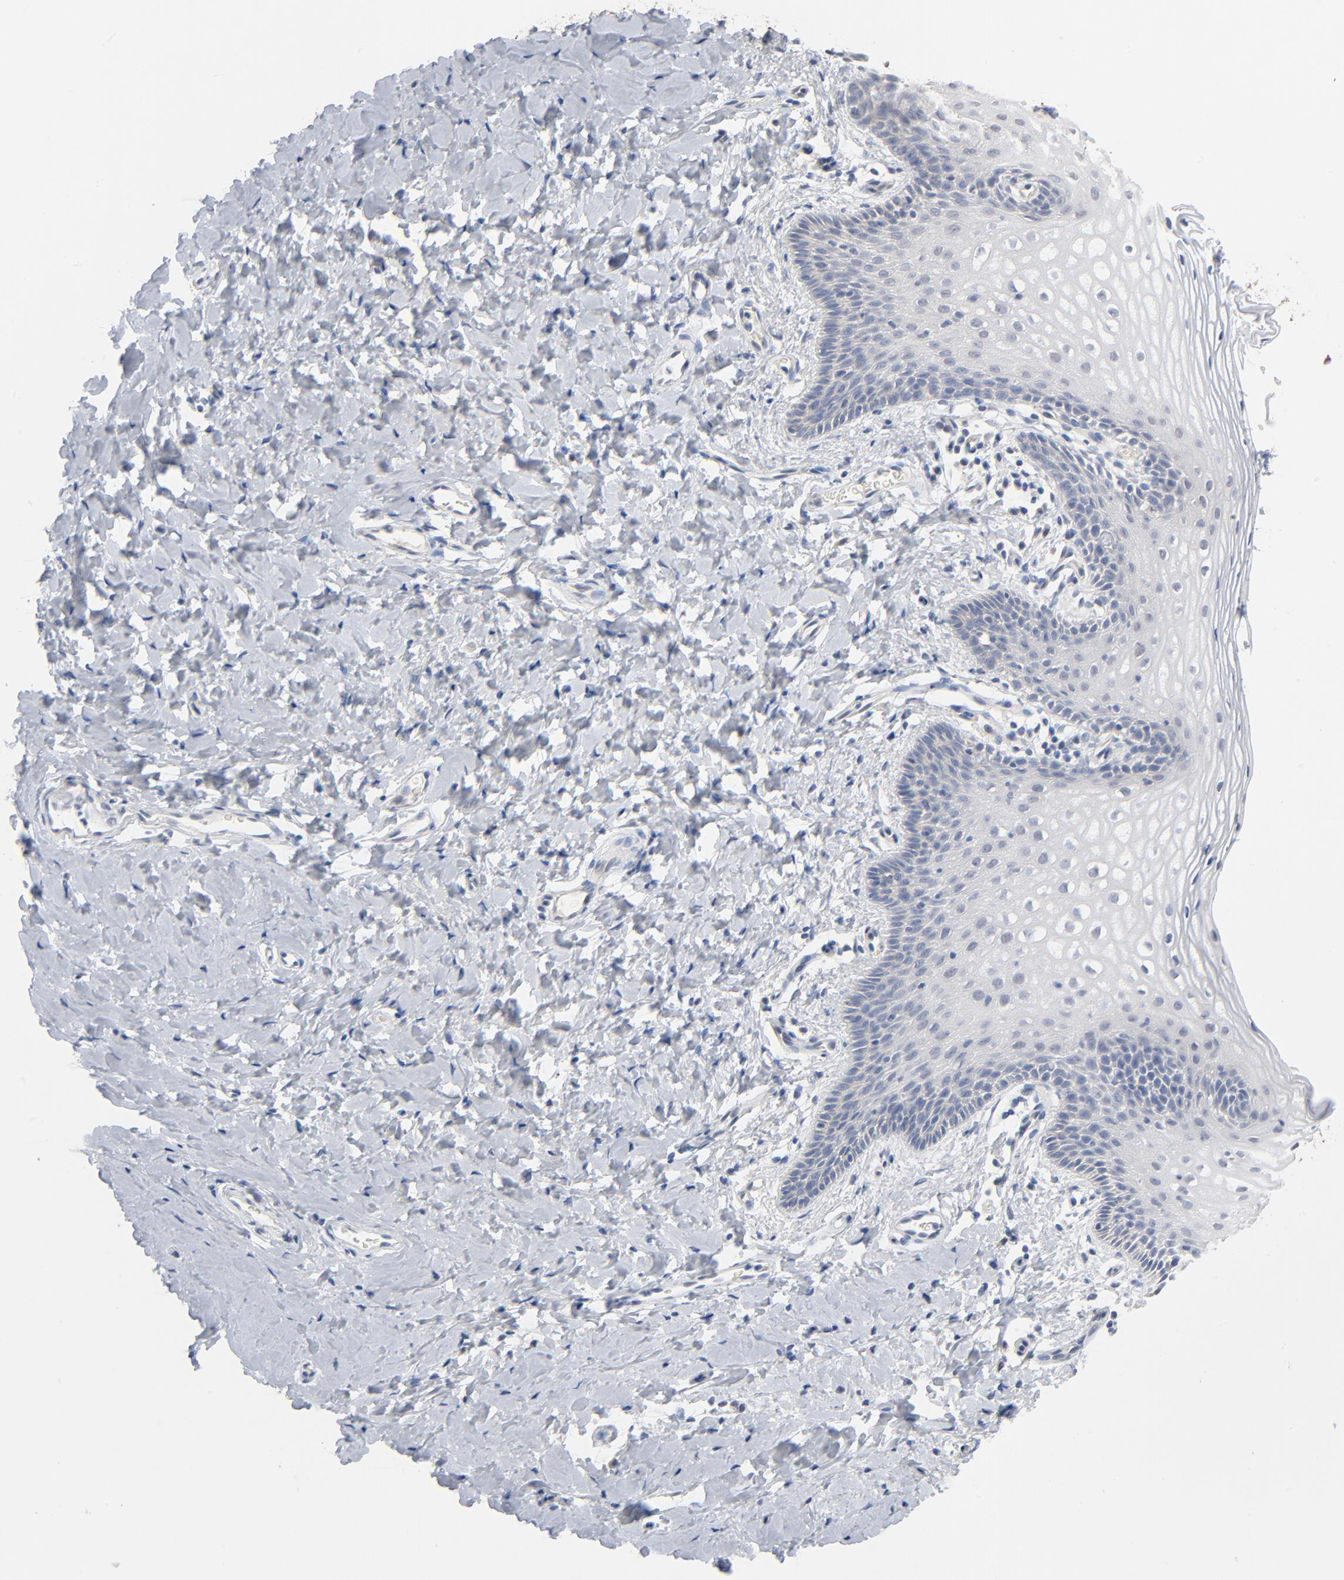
{"staining": {"intensity": "negative", "quantity": "none", "location": "none"}, "tissue": "vagina", "cell_type": "Squamous epithelial cells", "image_type": "normal", "snomed": [{"axis": "morphology", "description": "Normal tissue, NOS"}, {"axis": "topography", "description": "Vagina"}], "caption": "The immunohistochemistry (IHC) photomicrograph has no significant expression in squamous epithelial cells of vagina.", "gene": "EPCAM", "patient": {"sex": "female", "age": 55}}